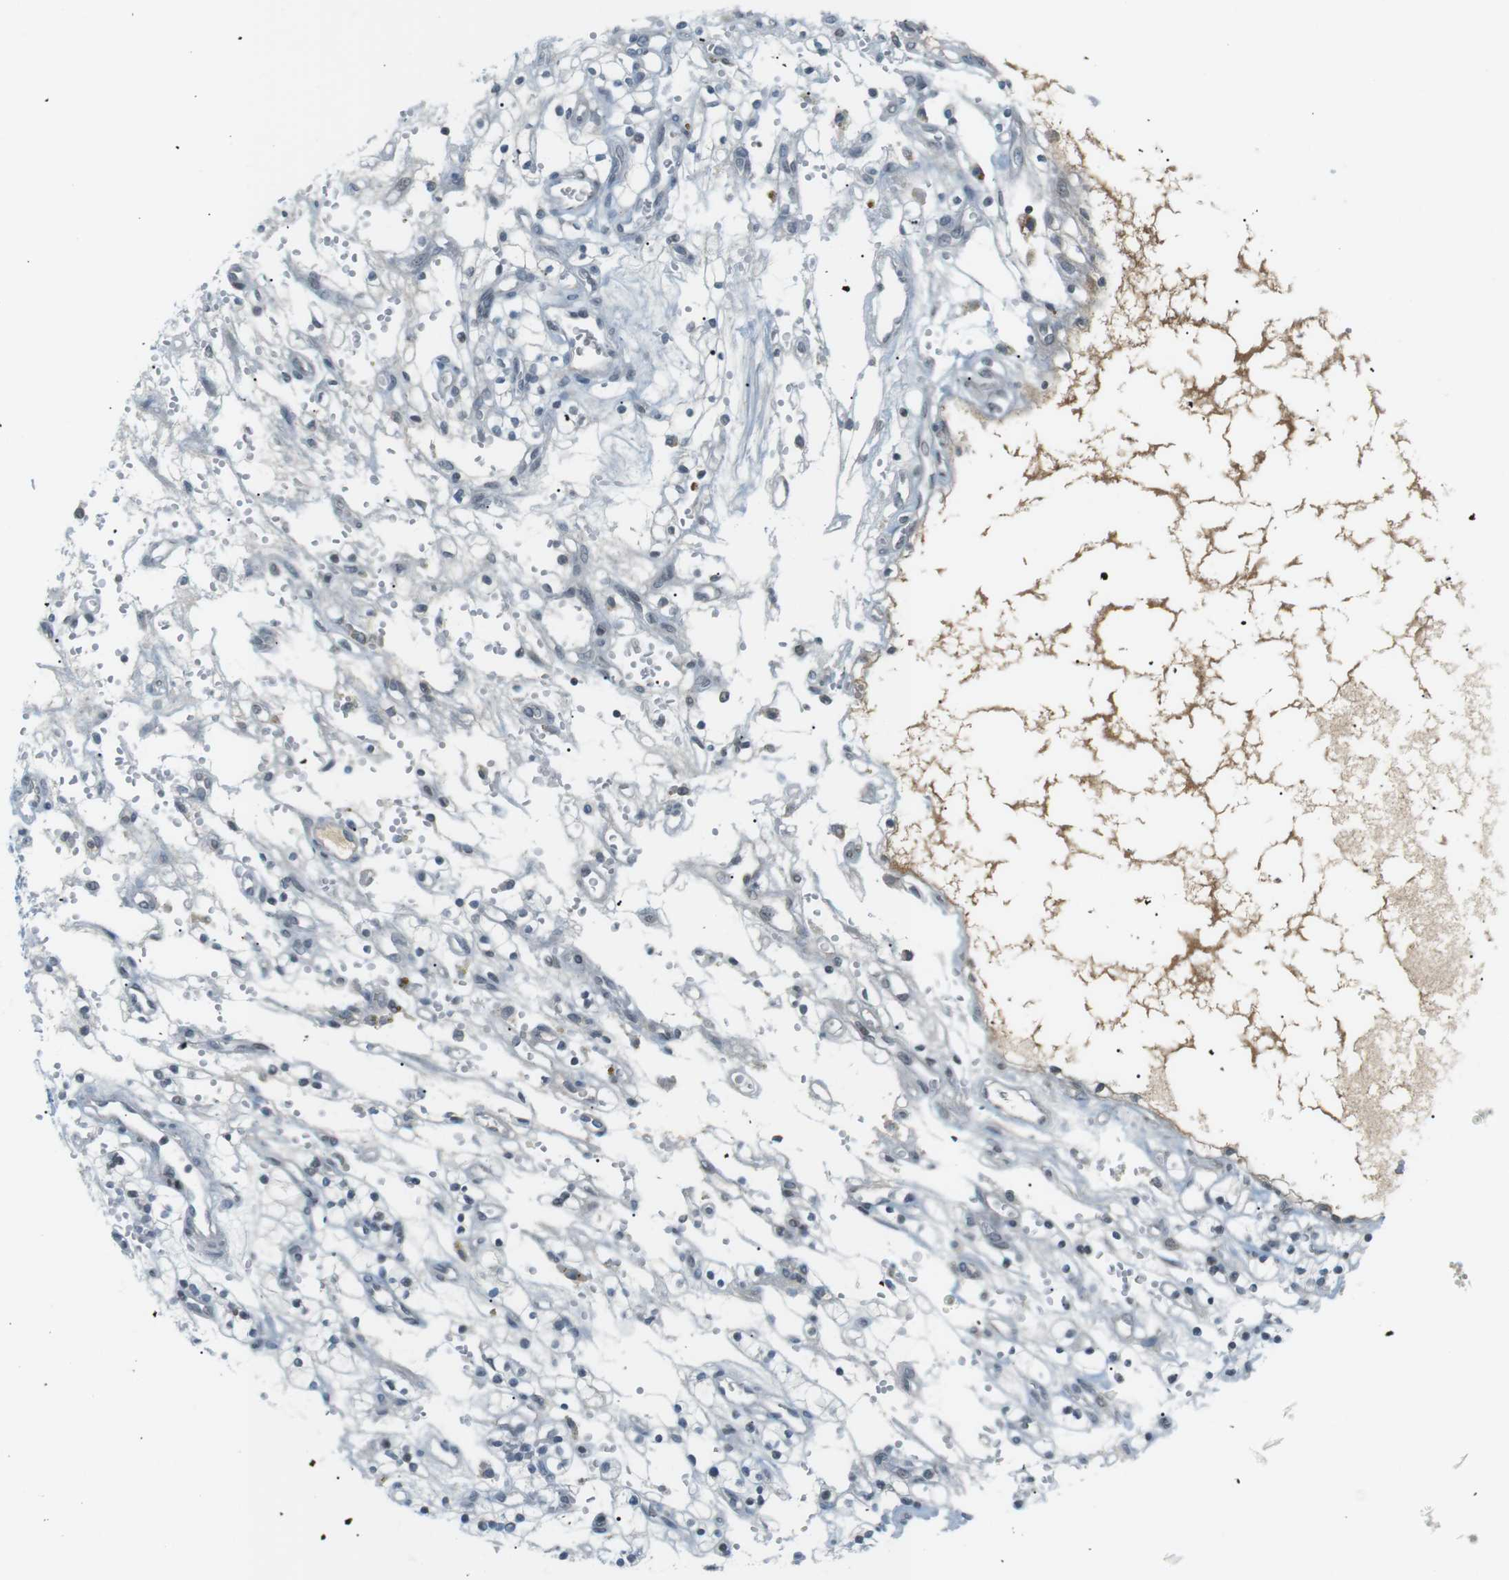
{"staining": {"intensity": "negative", "quantity": "none", "location": "none"}, "tissue": "renal cancer", "cell_type": "Tumor cells", "image_type": "cancer", "snomed": [{"axis": "morphology", "description": "Adenocarcinoma, NOS"}, {"axis": "topography", "description": "Kidney"}], "caption": "Tumor cells are negative for brown protein staining in renal cancer.", "gene": "AZGP1", "patient": {"sex": "female", "age": 57}}